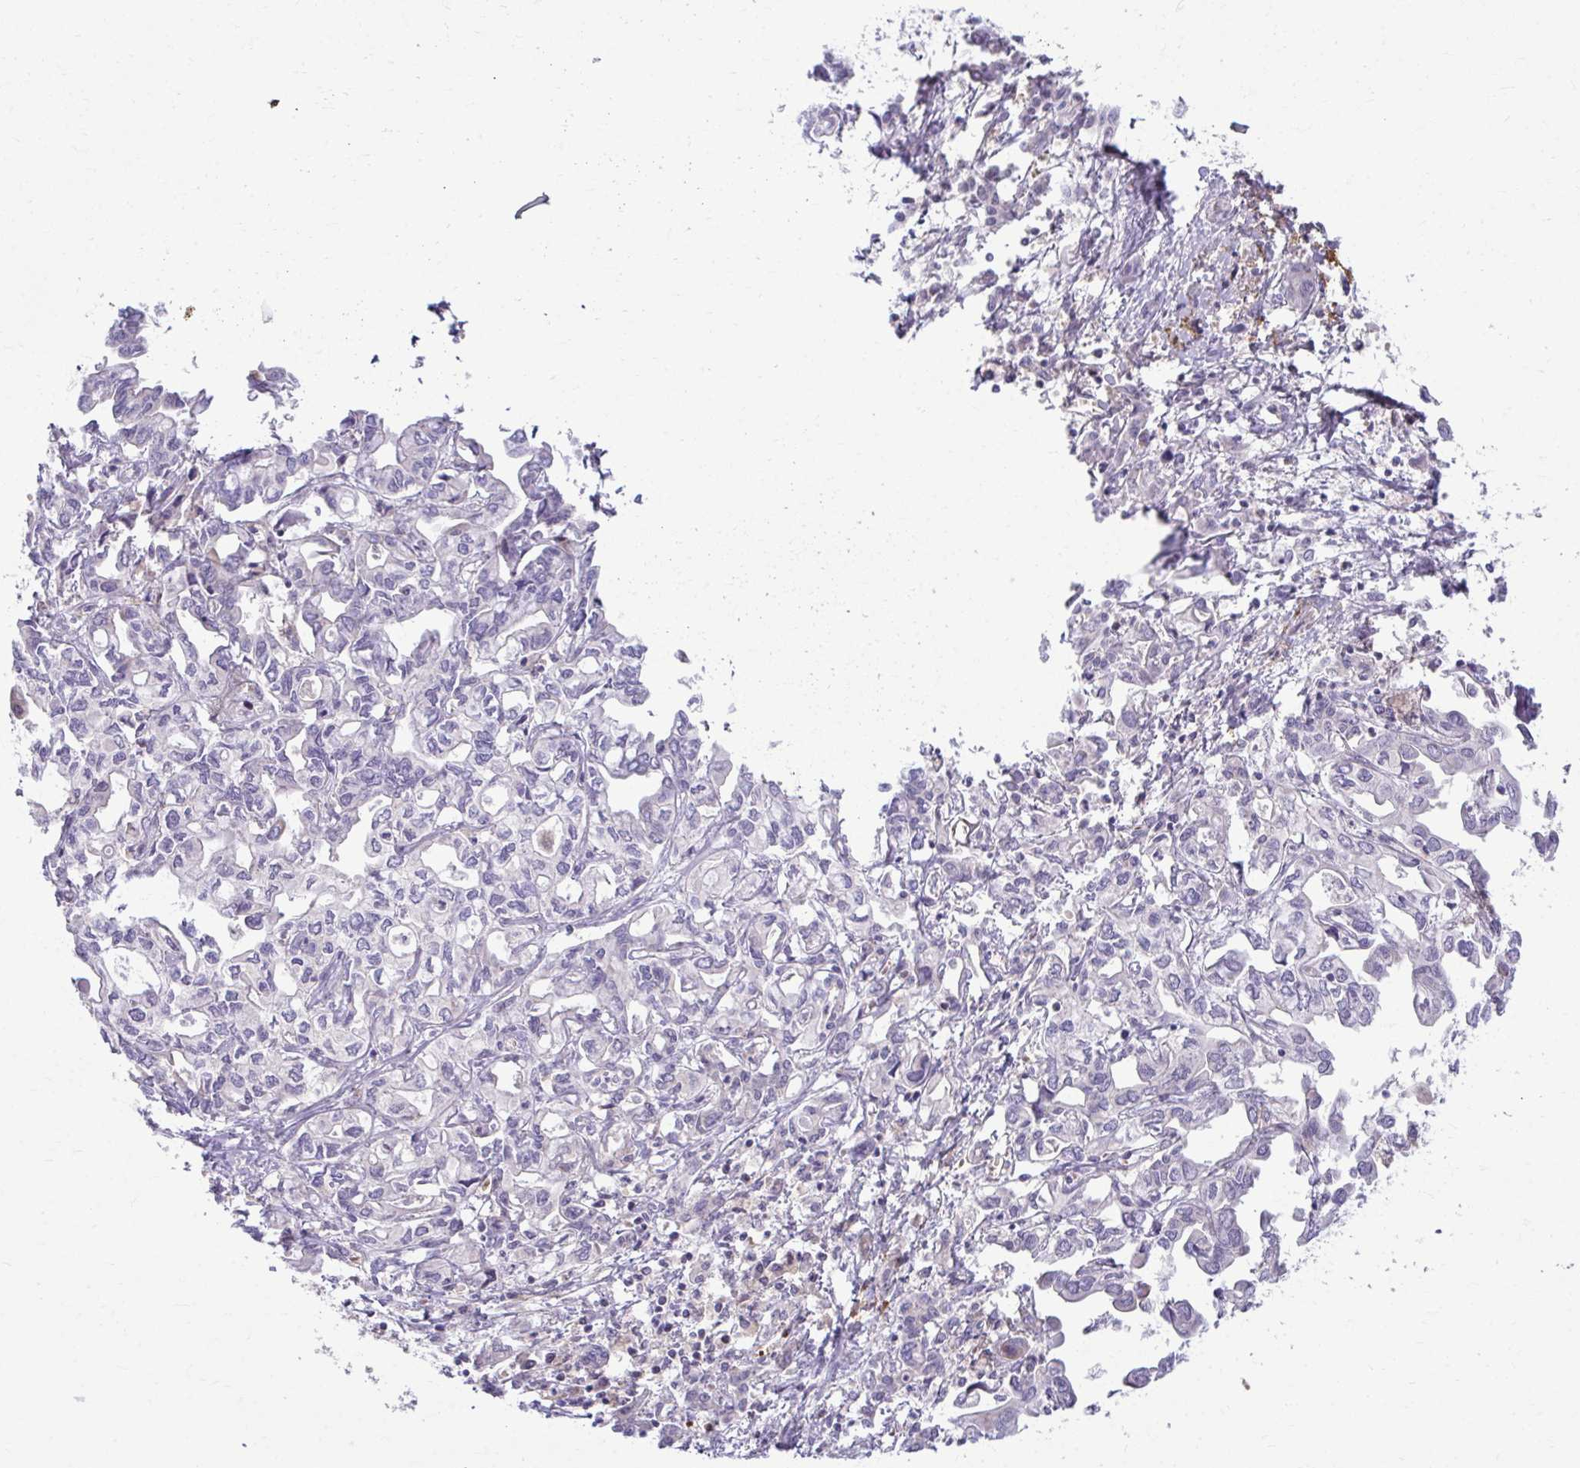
{"staining": {"intensity": "negative", "quantity": "none", "location": "none"}, "tissue": "liver cancer", "cell_type": "Tumor cells", "image_type": "cancer", "snomed": [{"axis": "morphology", "description": "Cholangiocarcinoma"}, {"axis": "topography", "description": "Liver"}], "caption": "Immunohistochemistry of liver cholangiocarcinoma shows no staining in tumor cells.", "gene": "C16orf54", "patient": {"sex": "female", "age": 64}}